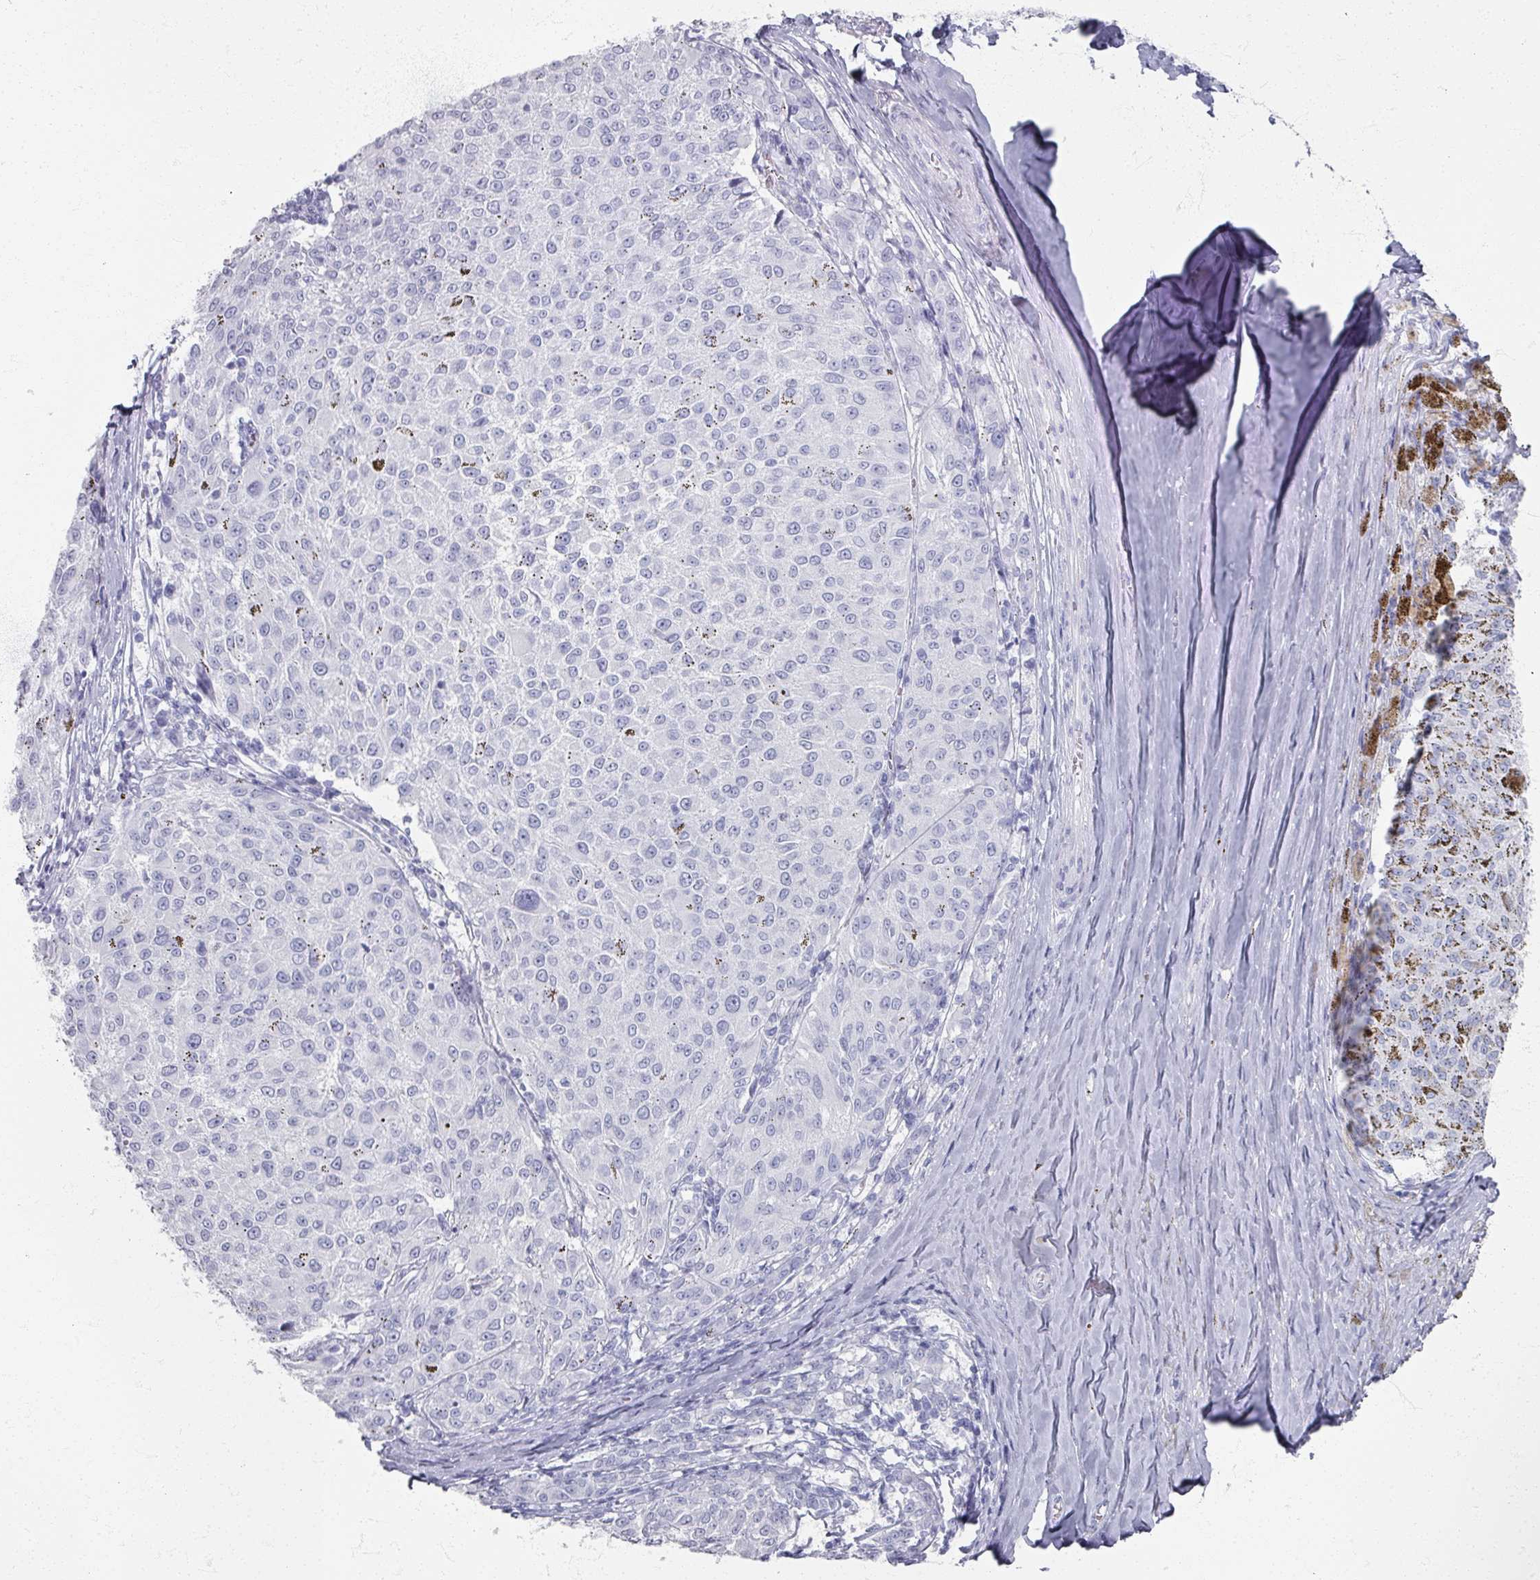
{"staining": {"intensity": "negative", "quantity": "none", "location": "none"}, "tissue": "melanoma", "cell_type": "Tumor cells", "image_type": "cancer", "snomed": [{"axis": "morphology", "description": "Malignant melanoma, NOS"}, {"axis": "topography", "description": "Skin"}], "caption": "High magnification brightfield microscopy of malignant melanoma stained with DAB (brown) and counterstained with hematoxylin (blue): tumor cells show no significant positivity.", "gene": "PSKH1", "patient": {"sex": "female", "age": 72}}